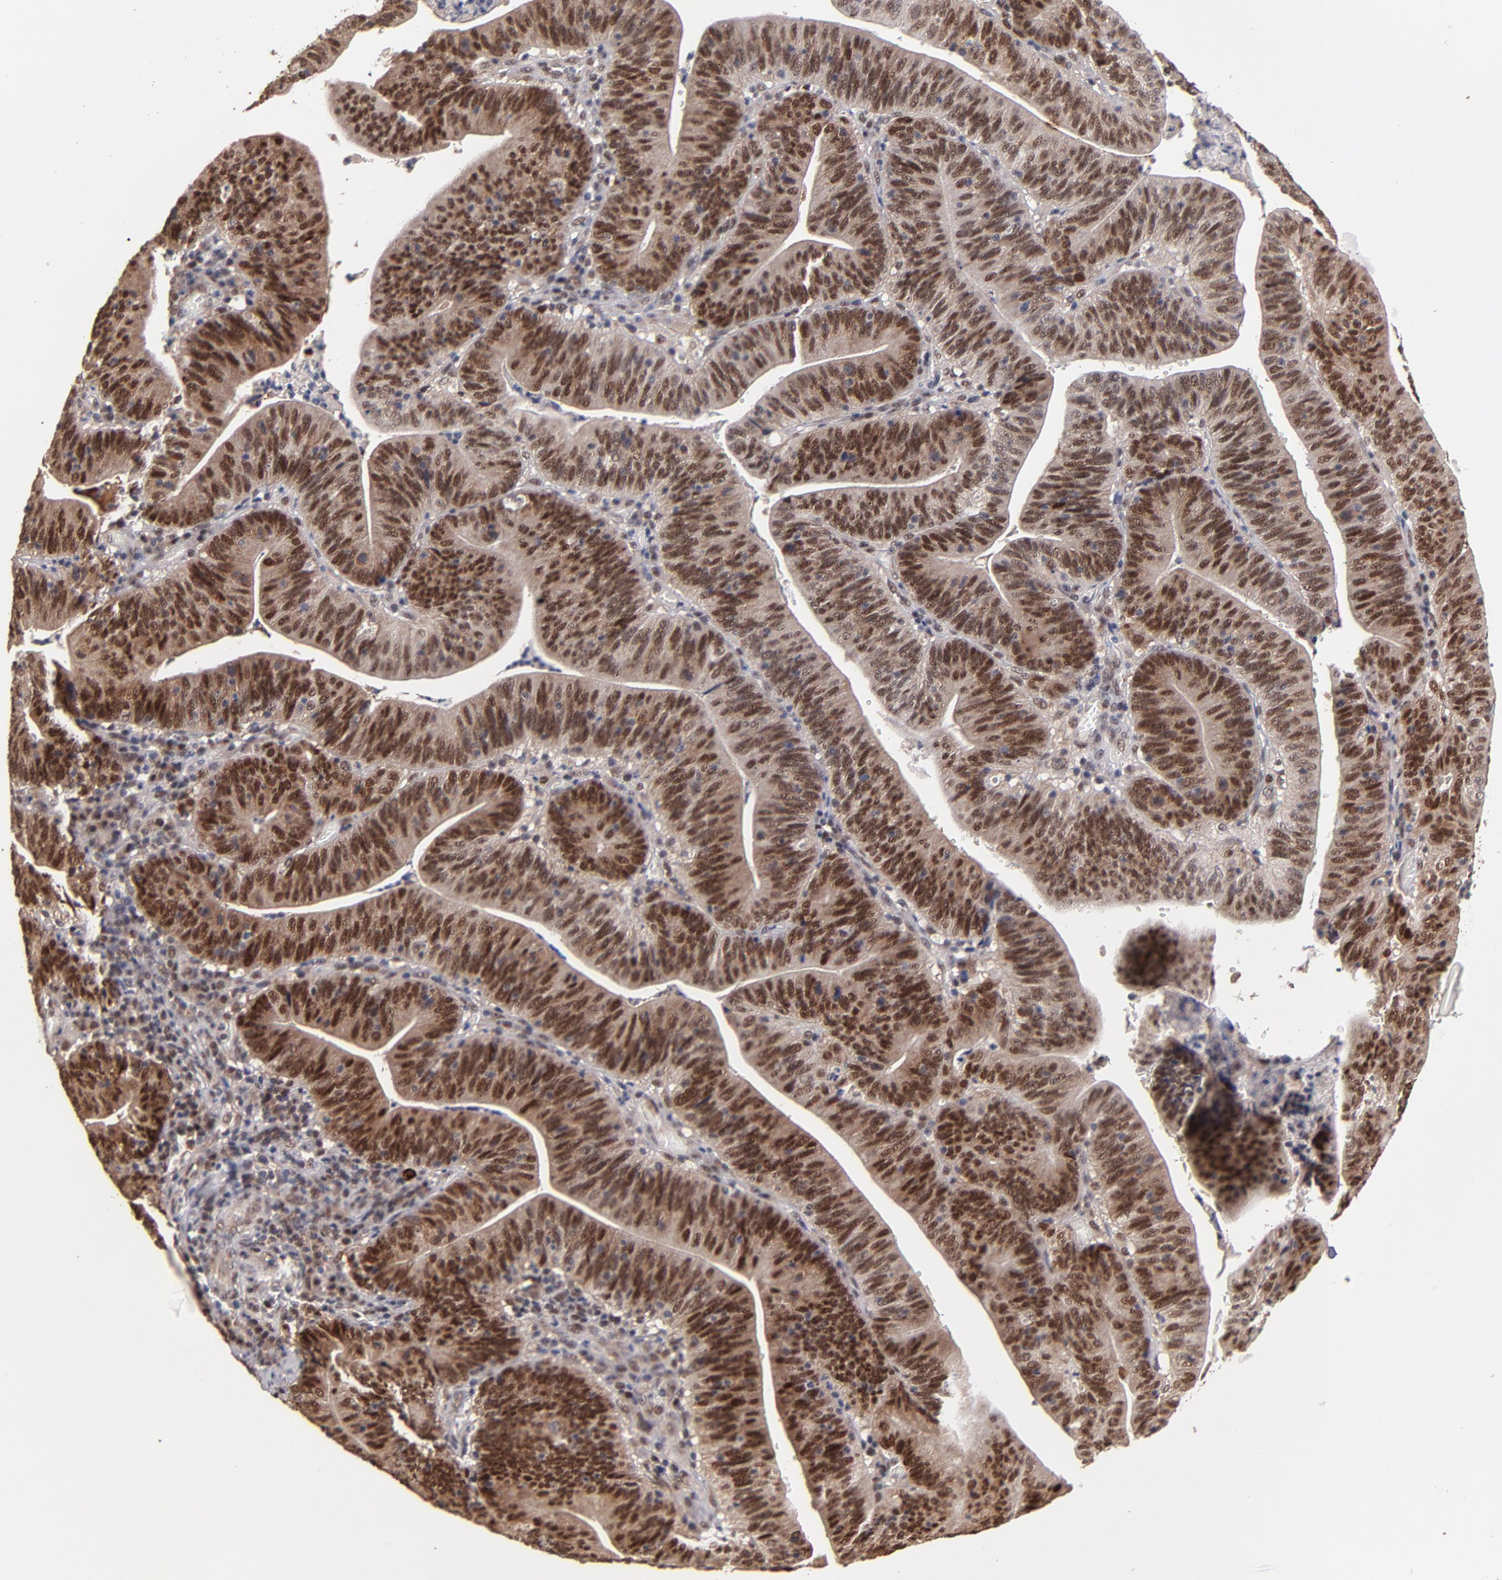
{"staining": {"intensity": "moderate", "quantity": ">75%", "location": "nuclear"}, "tissue": "stomach cancer", "cell_type": "Tumor cells", "image_type": "cancer", "snomed": [{"axis": "morphology", "description": "Adenocarcinoma, NOS"}, {"axis": "topography", "description": "Stomach, lower"}], "caption": "Protein expression analysis of human stomach cancer (adenocarcinoma) reveals moderate nuclear positivity in approximately >75% of tumor cells. Nuclei are stained in blue.", "gene": "EAPP", "patient": {"sex": "female", "age": 86}}